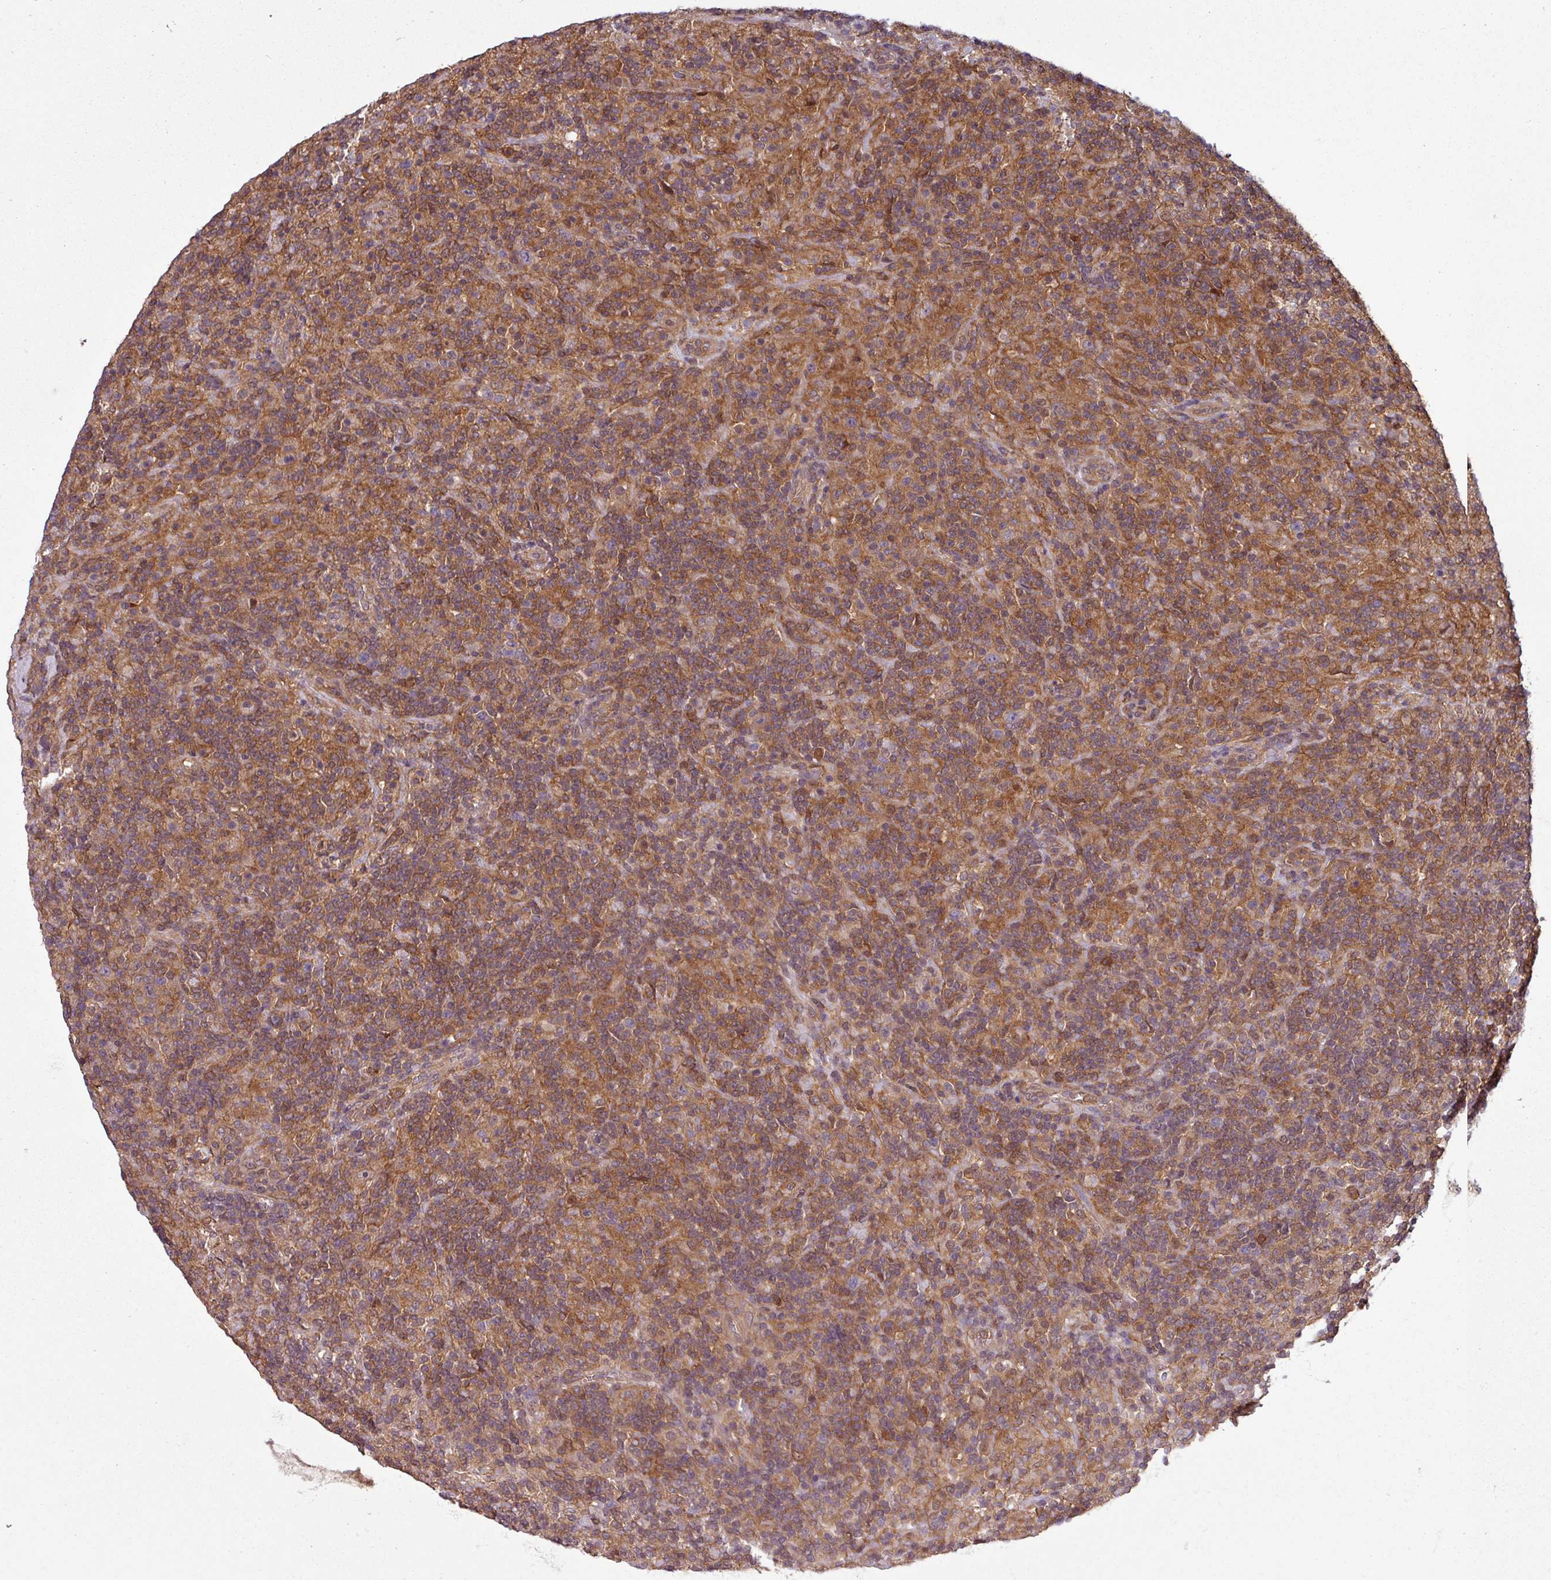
{"staining": {"intensity": "weak", "quantity": "25%-75%", "location": "cytoplasmic/membranous"}, "tissue": "lymphoma", "cell_type": "Tumor cells", "image_type": "cancer", "snomed": [{"axis": "morphology", "description": "Hodgkin's disease, NOS"}, {"axis": "topography", "description": "Lymph node"}], "caption": "Protein expression analysis of human Hodgkin's disease reveals weak cytoplasmic/membranous expression in approximately 25%-75% of tumor cells.", "gene": "SH3BGRL", "patient": {"sex": "male", "age": 70}}